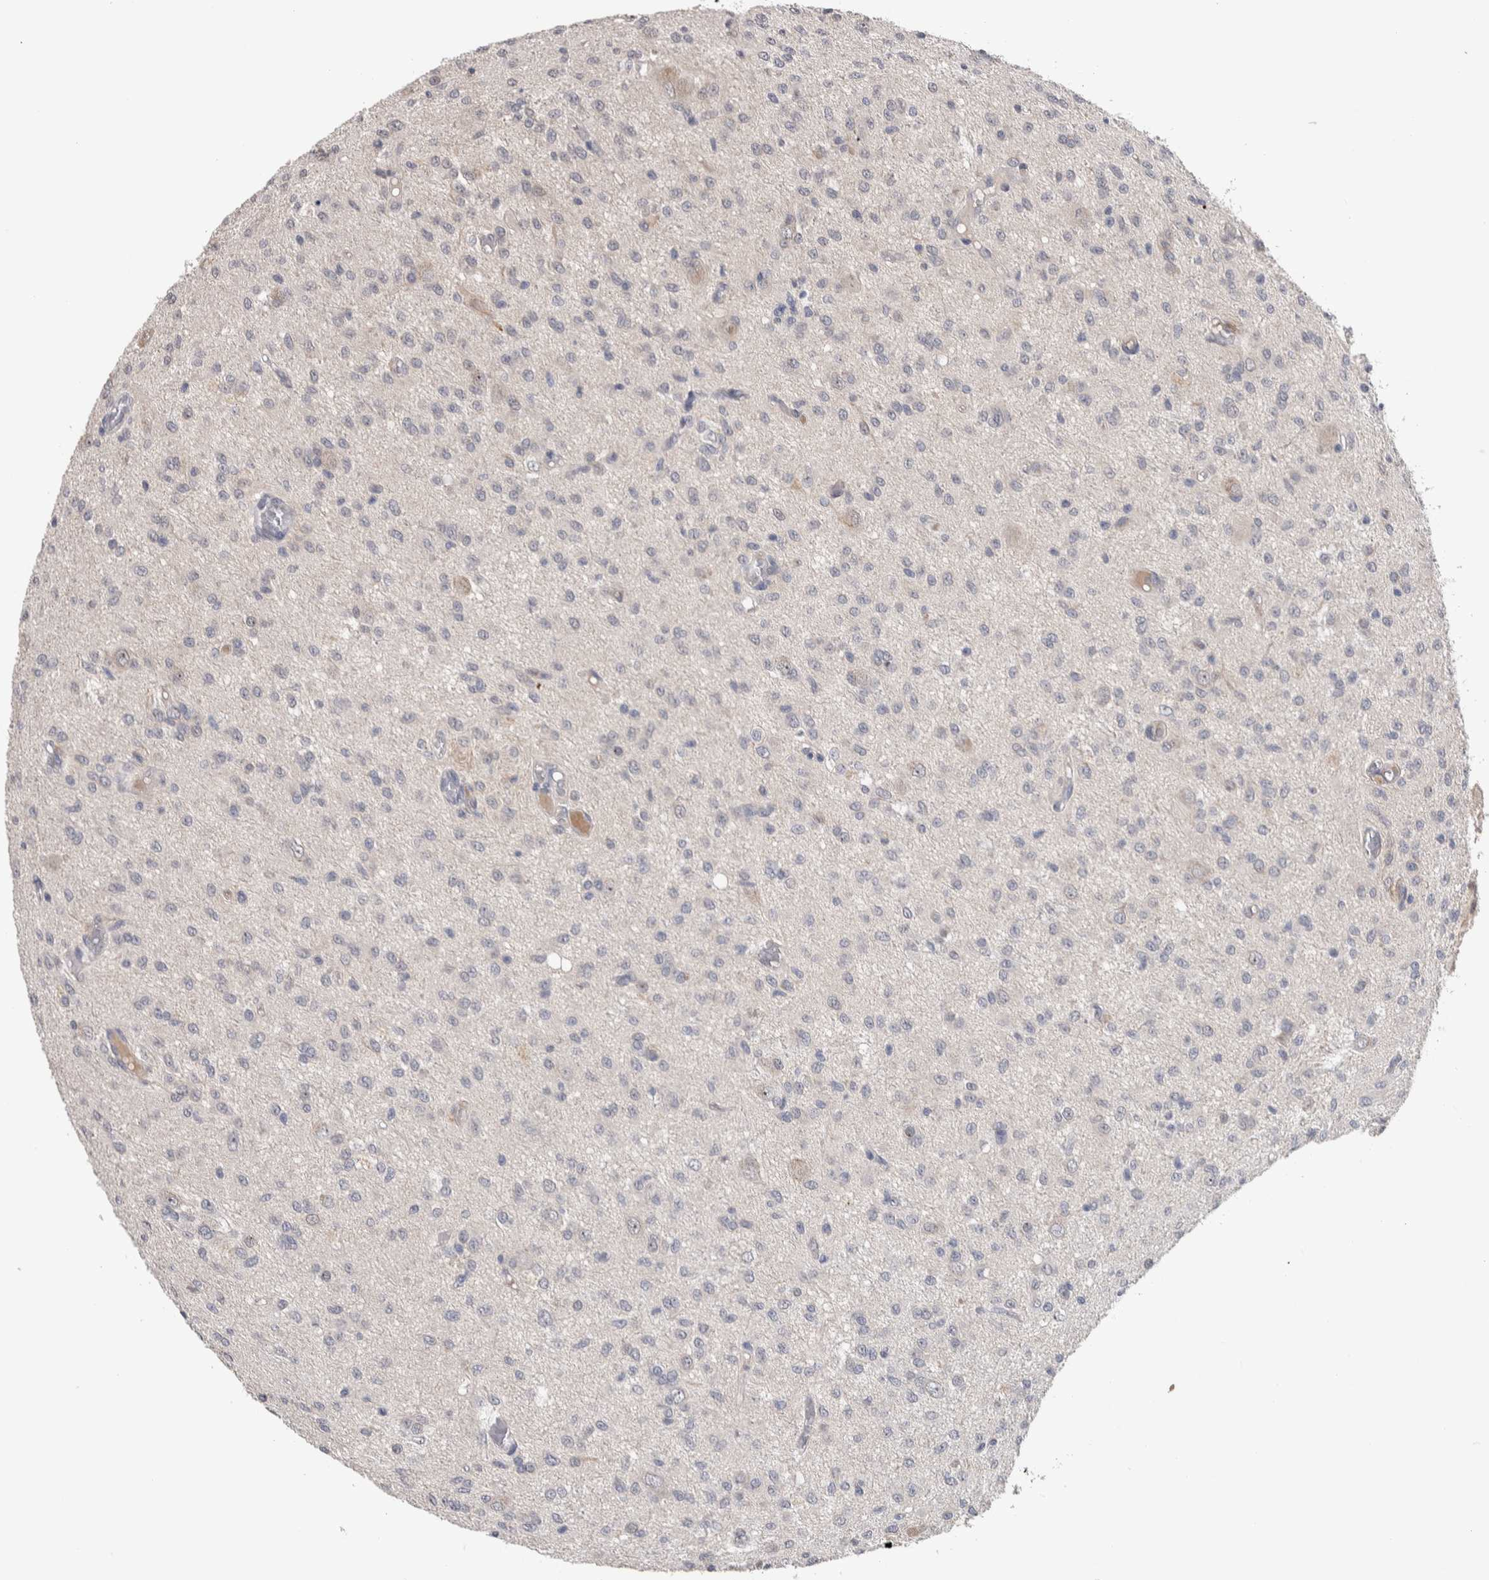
{"staining": {"intensity": "negative", "quantity": "none", "location": "none"}, "tissue": "glioma", "cell_type": "Tumor cells", "image_type": "cancer", "snomed": [{"axis": "morphology", "description": "Glioma, malignant, High grade"}, {"axis": "topography", "description": "Brain"}], "caption": "Human high-grade glioma (malignant) stained for a protein using immunohistochemistry (IHC) shows no expression in tumor cells.", "gene": "TMEM102", "patient": {"sex": "female", "age": 59}}